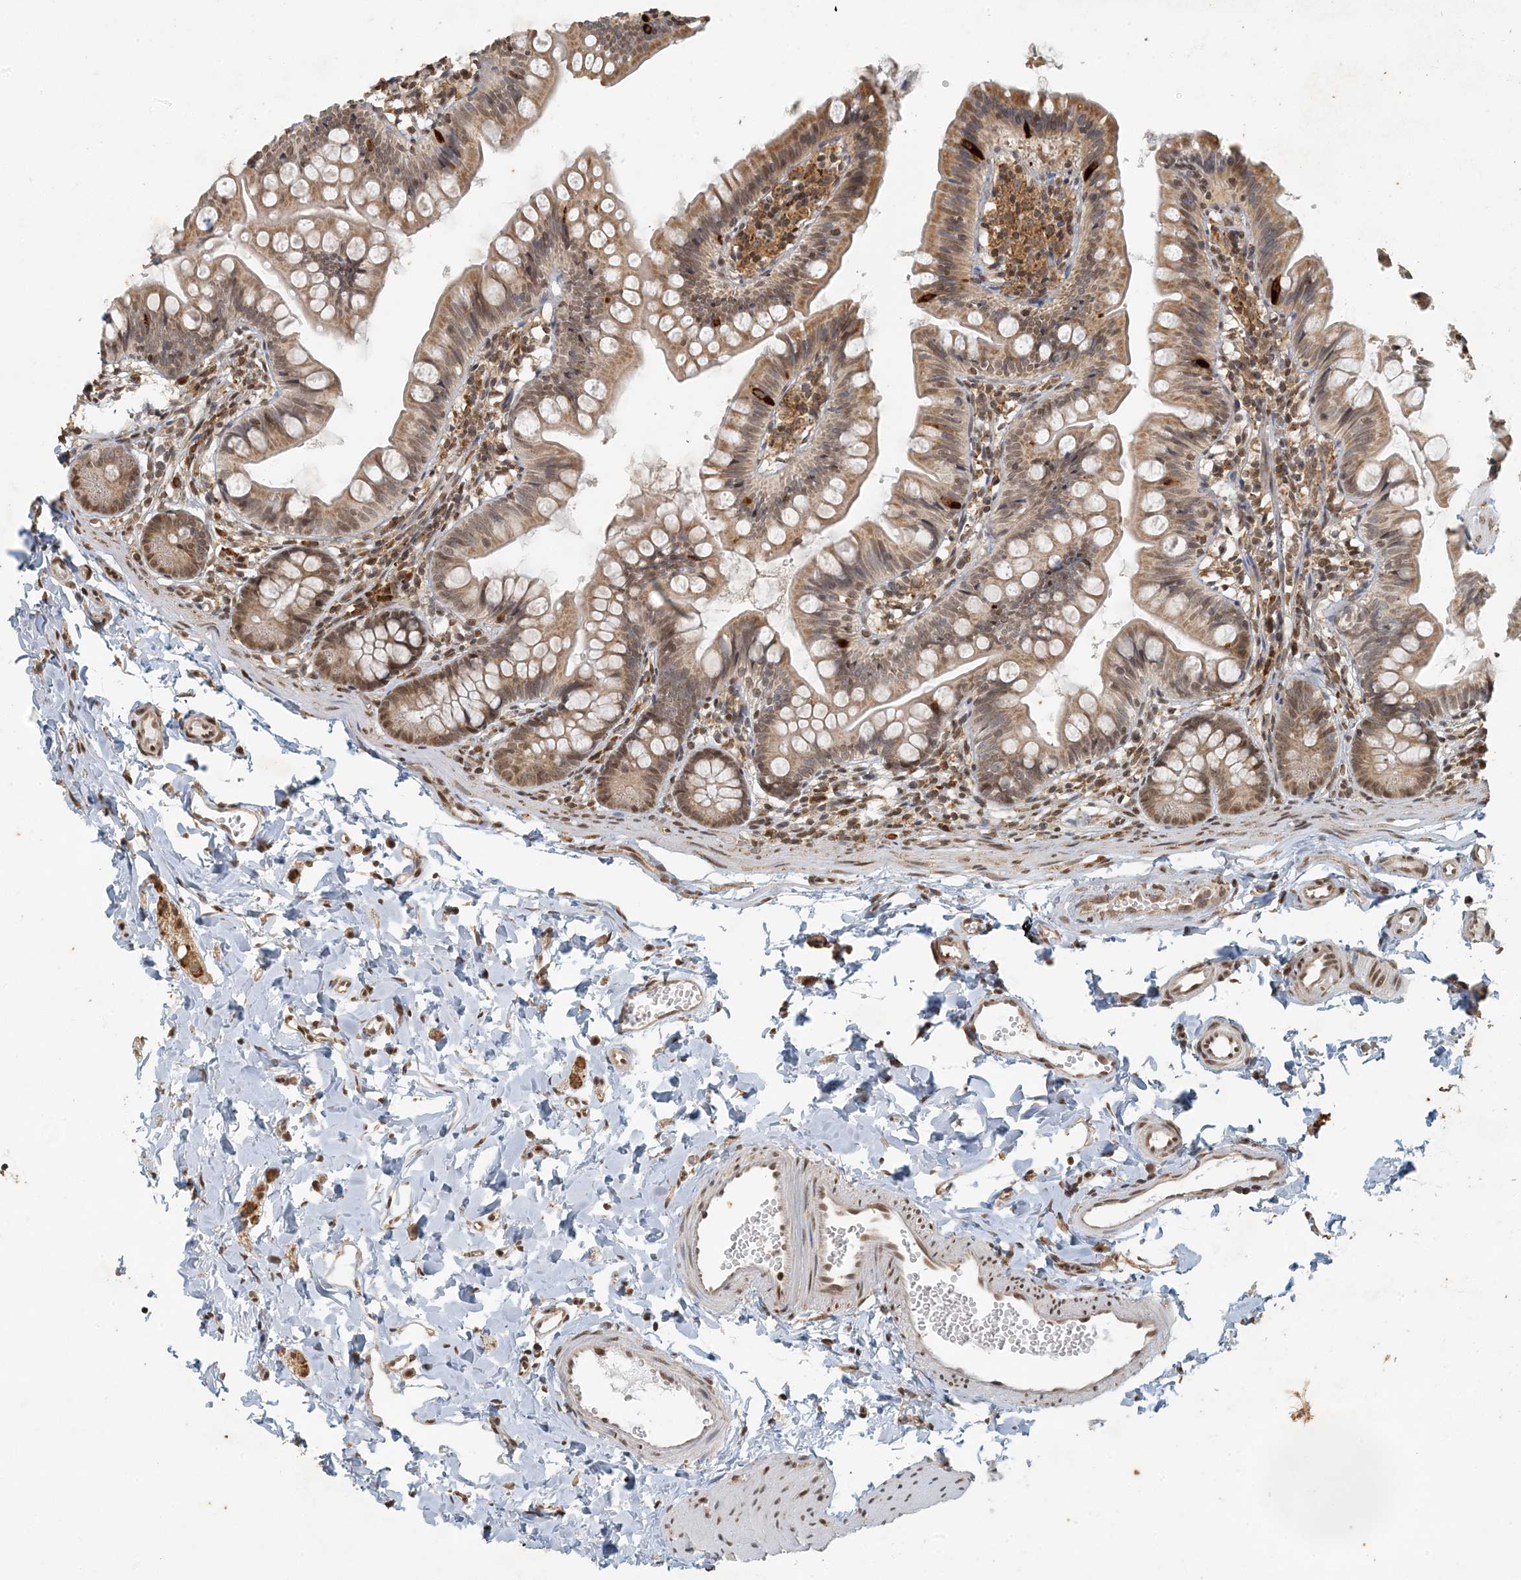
{"staining": {"intensity": "moderate", "quantity": ">75%", "location": "cytoplasmic/membranous,nuclear"}, "tissue": "small intestine", "cell_type": "Glandular cells", "image_type": "normal", "snomed": [{"axis": "morphology", "description": "Normal tissue, NOS"}, {"axis": "topography", "description": "Small intestine"}], "caption": "A histopathology image showing moderate cytoplasmic/membranous,nuclear expression in approximately >75% of glandular cells in benign small intestine, as visualized by brown immunohistochemical staining.", "gene": "AK9", "patient": {"sex": "male", "age": 7}}